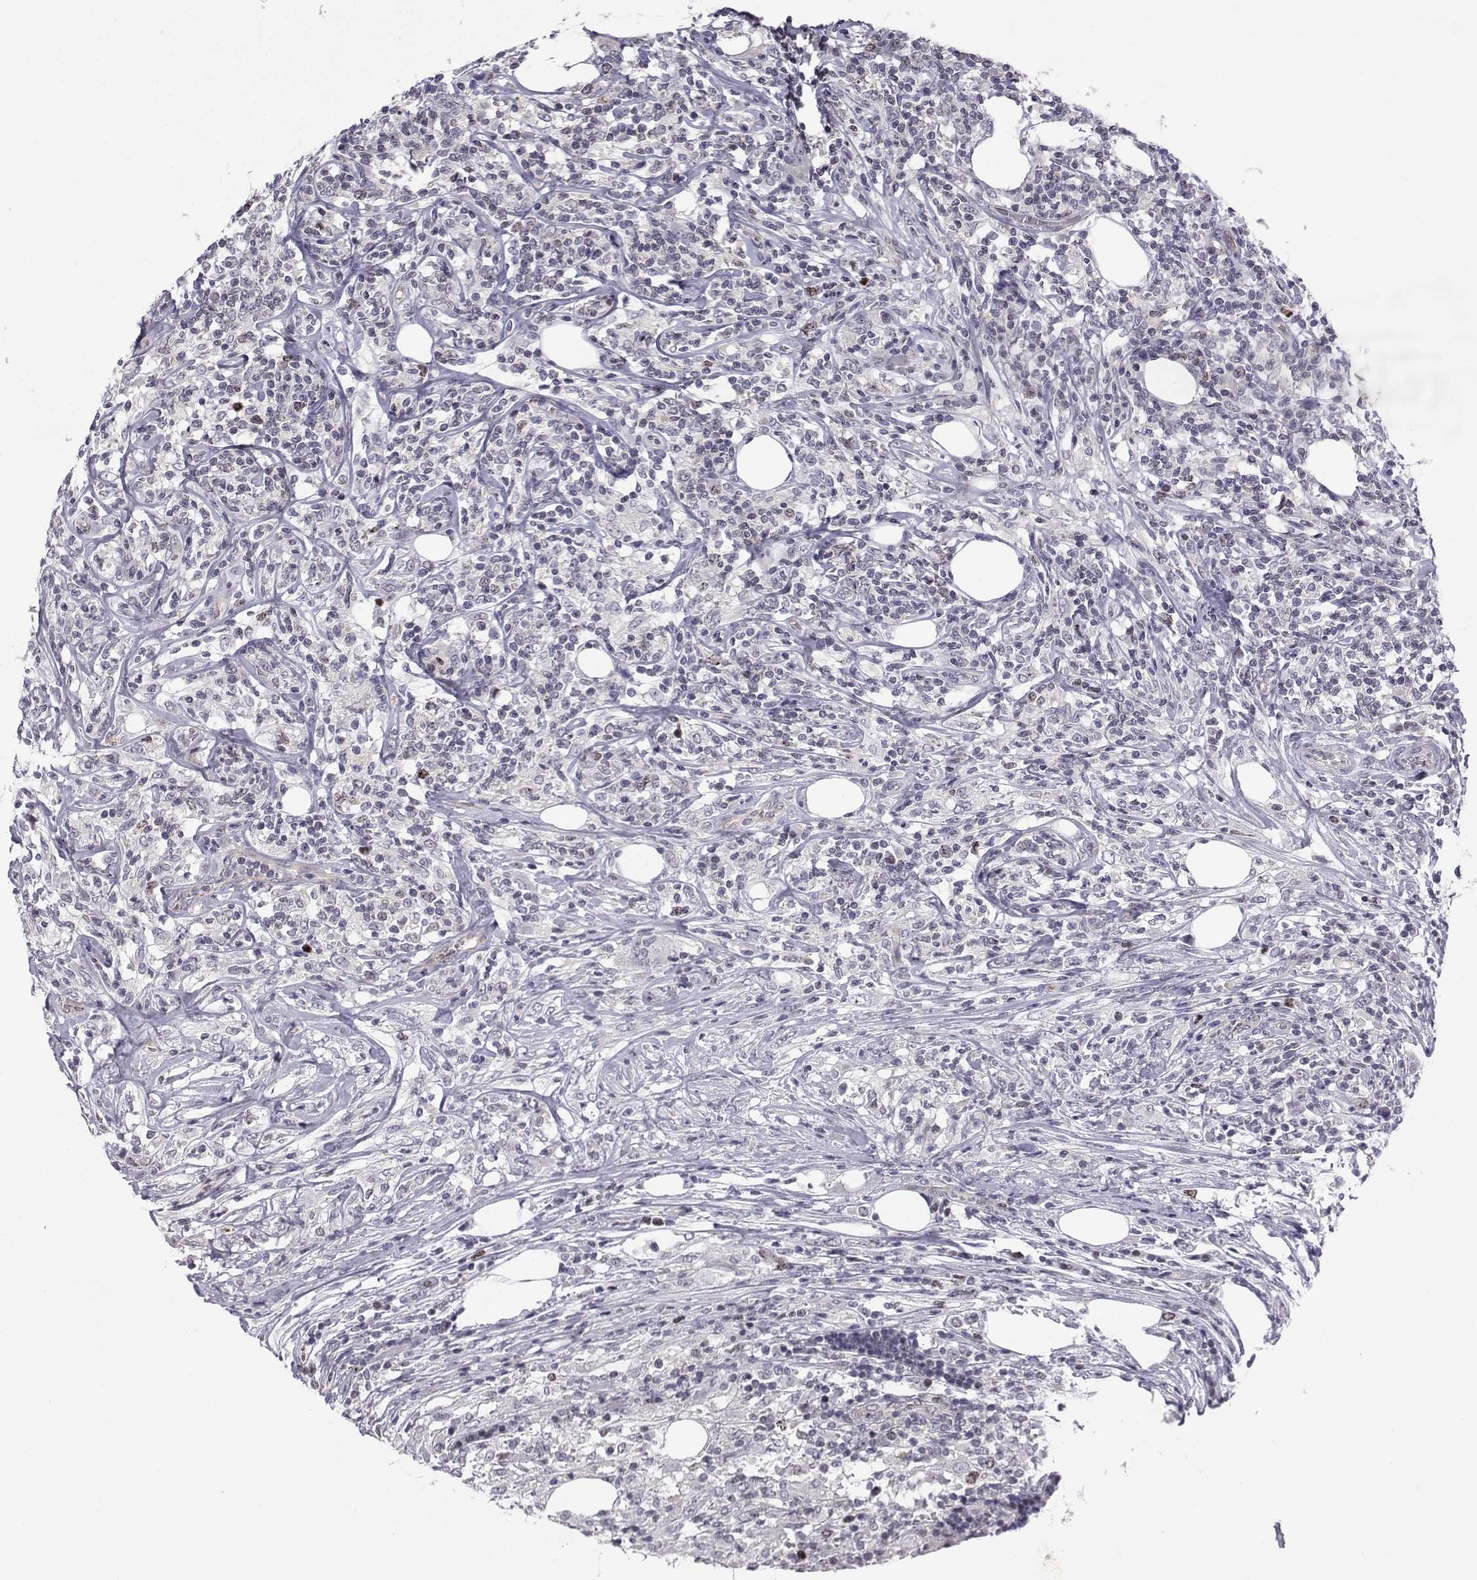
{"staining": {"intensity": "moderate", "quantity": "<25%", "location": "nuclear"}, "tissue": "lymphoma", "cell_type": "Tumor cells", "image_type": "cancer", "snomed": [{"axis": "morphology", "description": "Malignant lymphoma, non-Hodgkin's type, High grade"}, {"axis": "topography", "description": "Lymph node"}], "caption": "Brown immunohistochemical staining in lymphoma exhibits moderate nuclear positivity in about <25% of tumor cells.", "gene": "INCENP", "patient": {"sex": "female", "age": 84}}